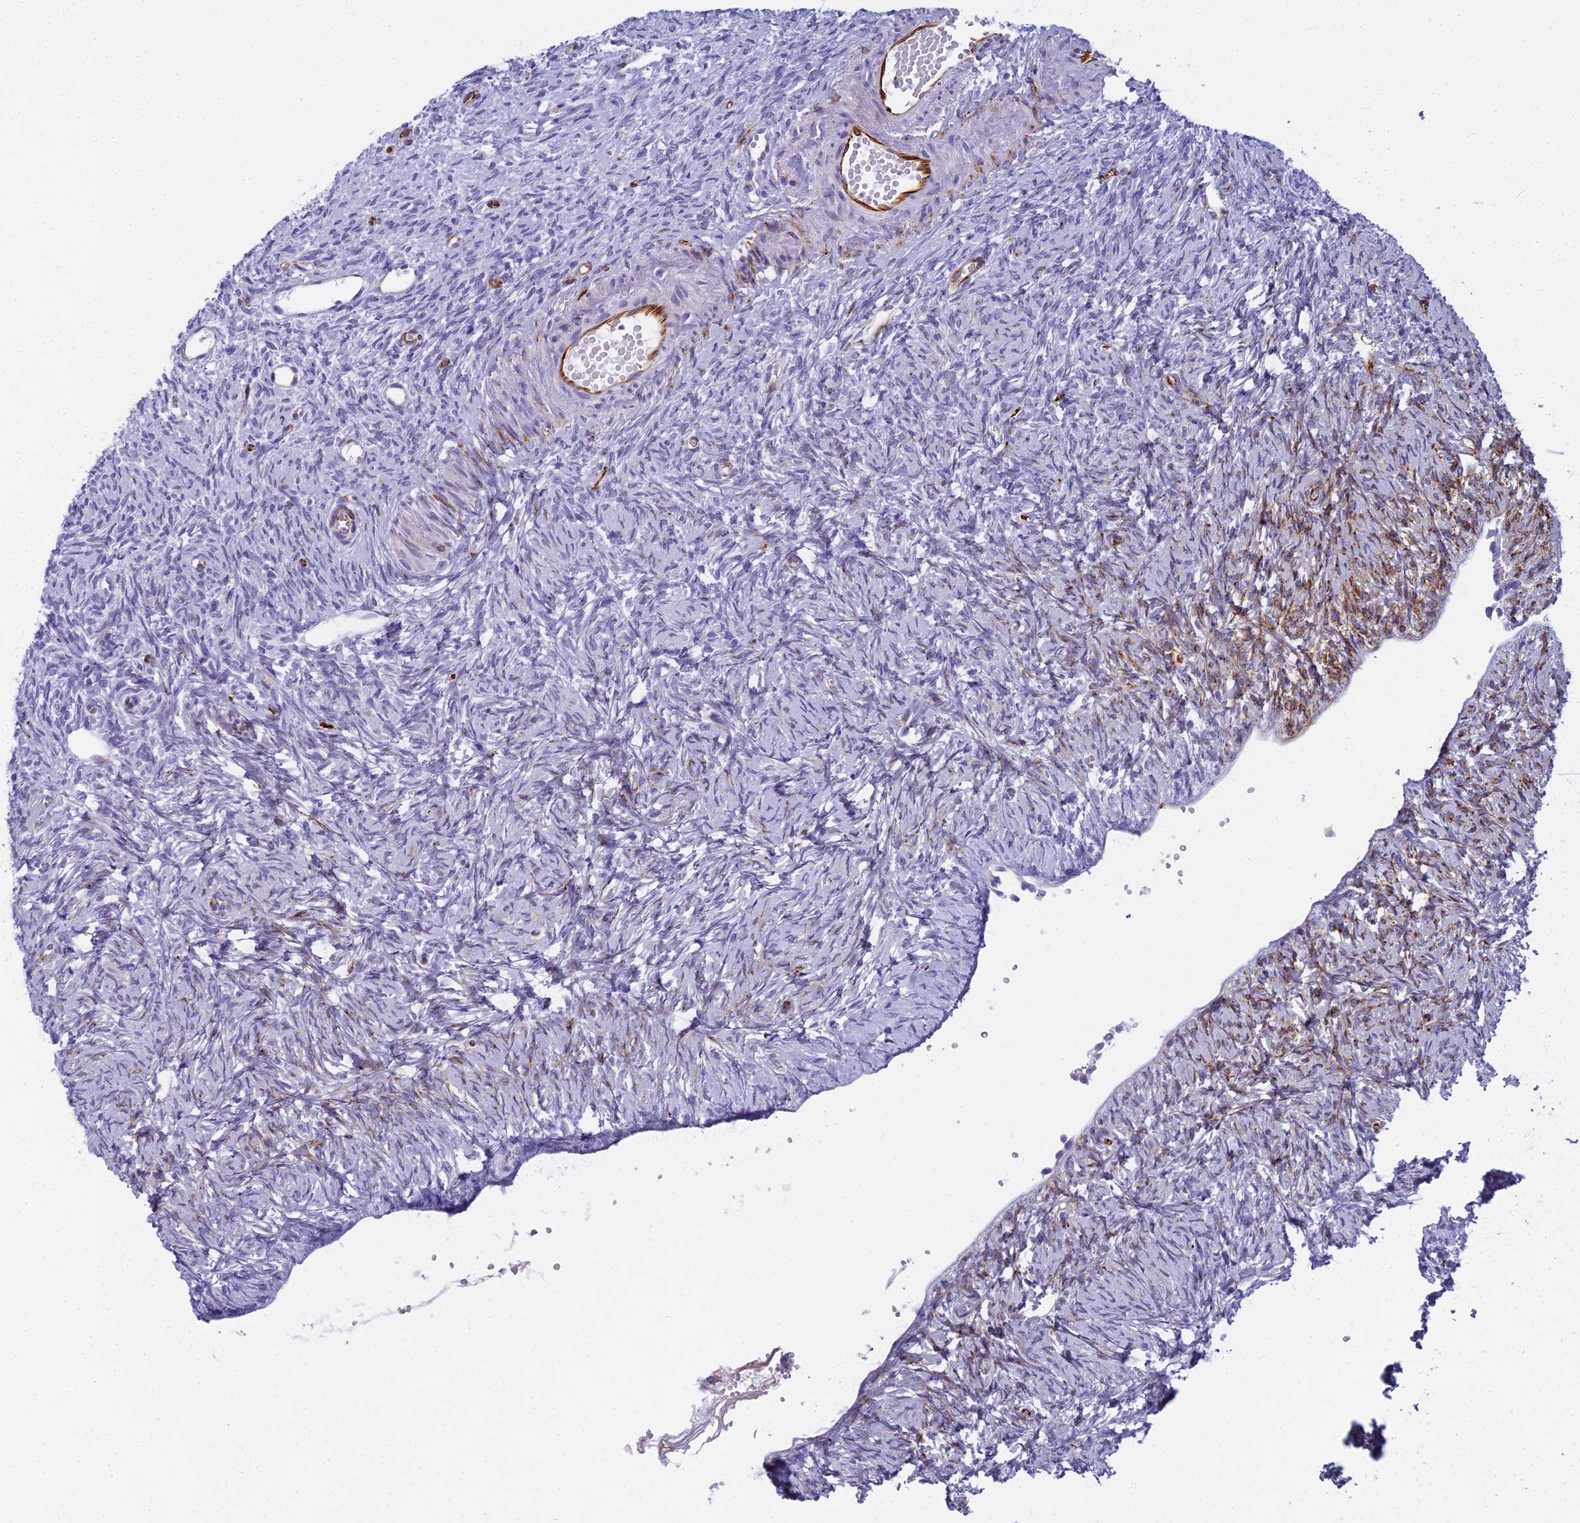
{"staining": {"intensity": "negative", "quantity": "none", "location": "none"}, "tissue": "ovary", "cell_type": "Ovarian stroma cells", "image_type": "normal", "snomed": [{"axis": "morphology", "description": "Normal tissue, NOS"}, {"axis": "topography", "description": "Ovary"}], "caption": "Photomicrograph shows no protein expression in ovarian stroma cells of benign ovary.", "gene": "ENSG00000265118", "patient": {"sex": "female", "age": 51}}